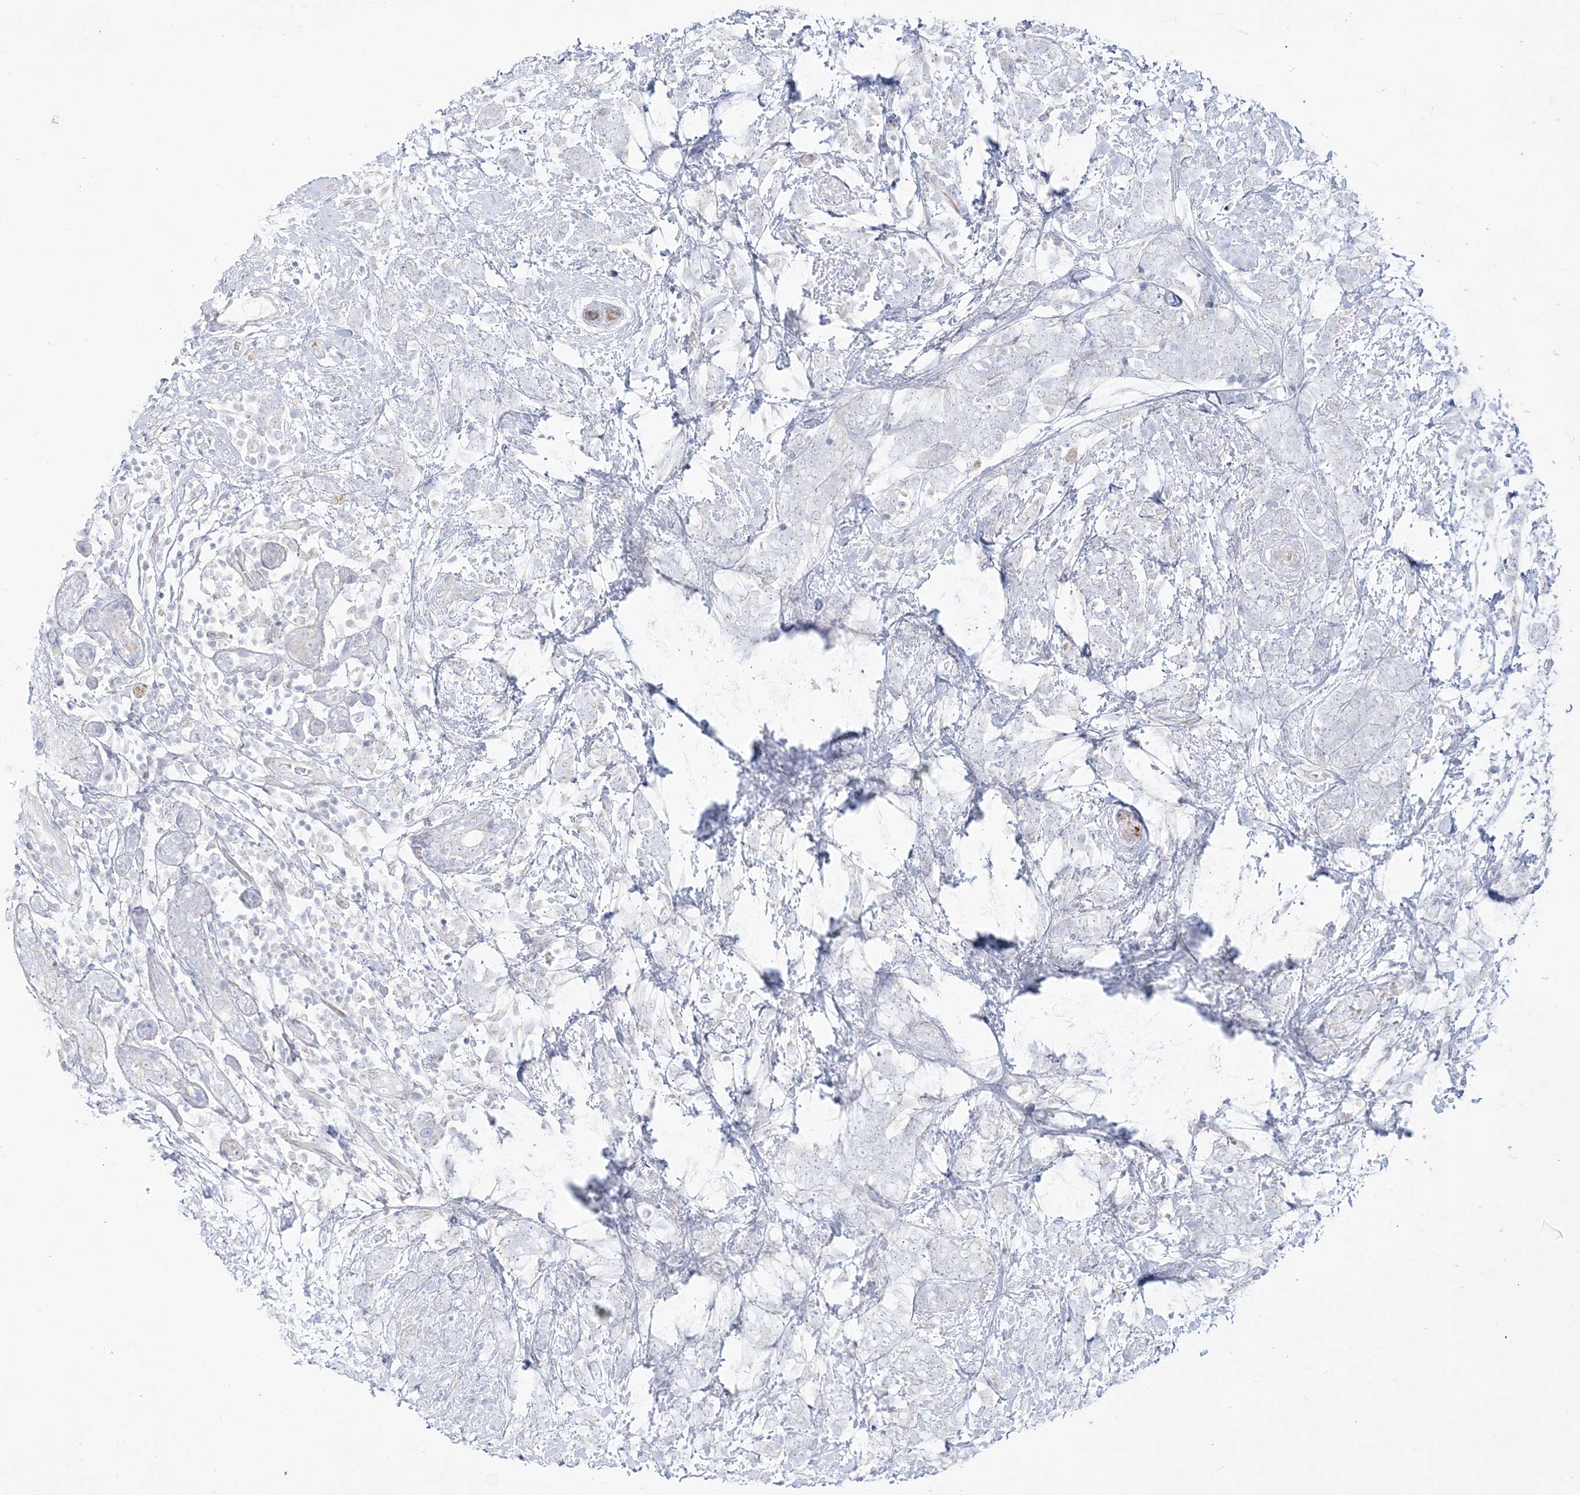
{"staining": {"intensity": "negative", "quantity": "none", "location": "none"}, "tissue": "breast cancer", "cell_type": "Tumor cells", "image_type": "cancer", "snomed": [{"axis": "morphology", "description": "Lobular carcinoma"}, {"axis": "topography", "description": "Breast"}], "caption": "DAB immunohistochemical staining of lobular carcinoma (breast) shows no significant expression in tumor cells.", "gene": "GPAT2", "patient": {"sex": "female", "age": 58}}